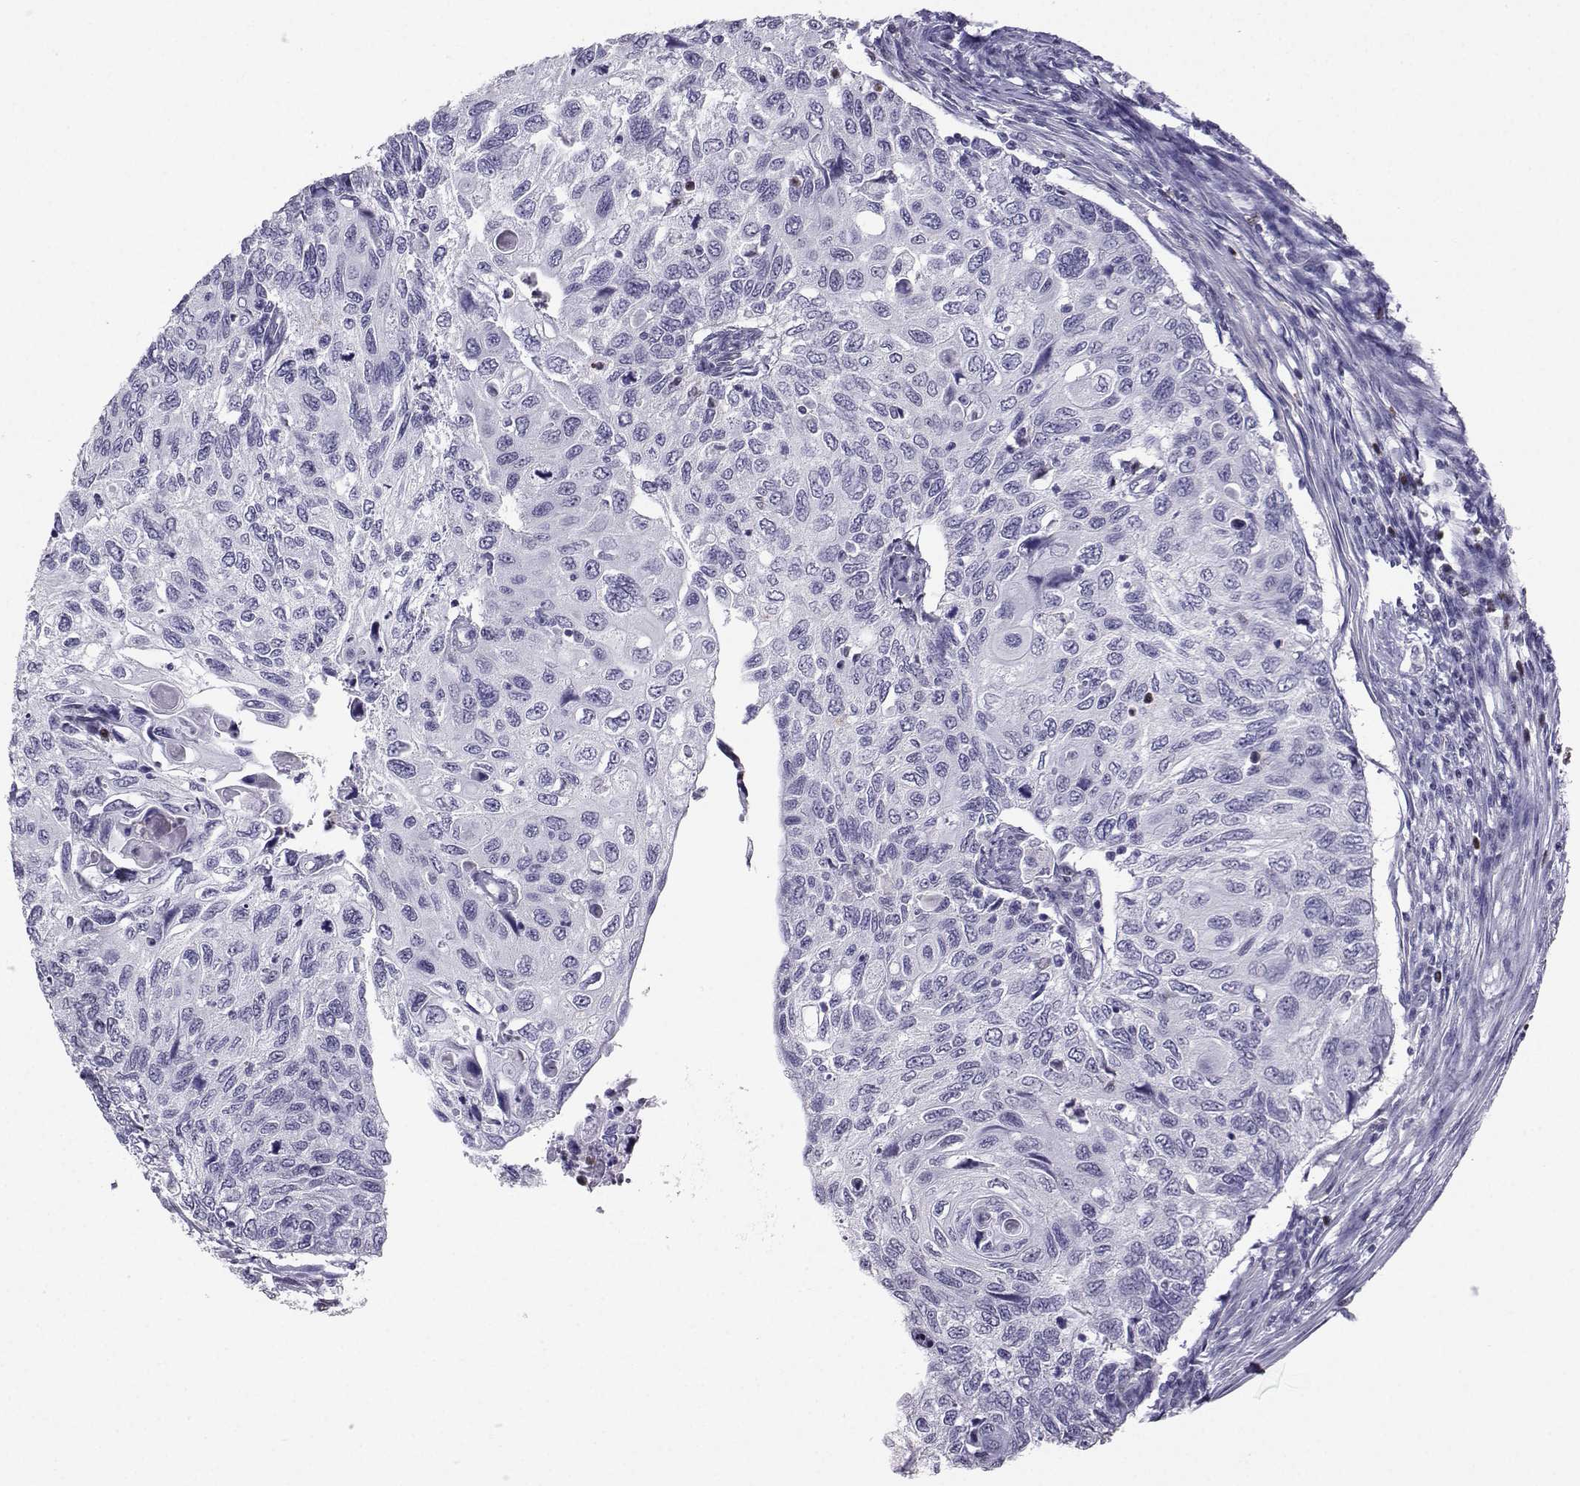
{"staining": {"intensity": "negative", "quantity": "none", "location": "none"}, "tissue": "cervical cancer", "cell_type": "Tumor cells", "image_type": "cancer", "snomed": [{"axis": "morphology", "description": "Squamous cell carcinoma, NOS"}, {"axis": "topography", "description": "Cervix"}], "caption": "Squamous cell carcinoma (cervical) stained for a protein using immunohistochemistry exhibits no staining tumor cells.", "gene": "TEDC2", "patient": {"sex": "female", "age": 70}}